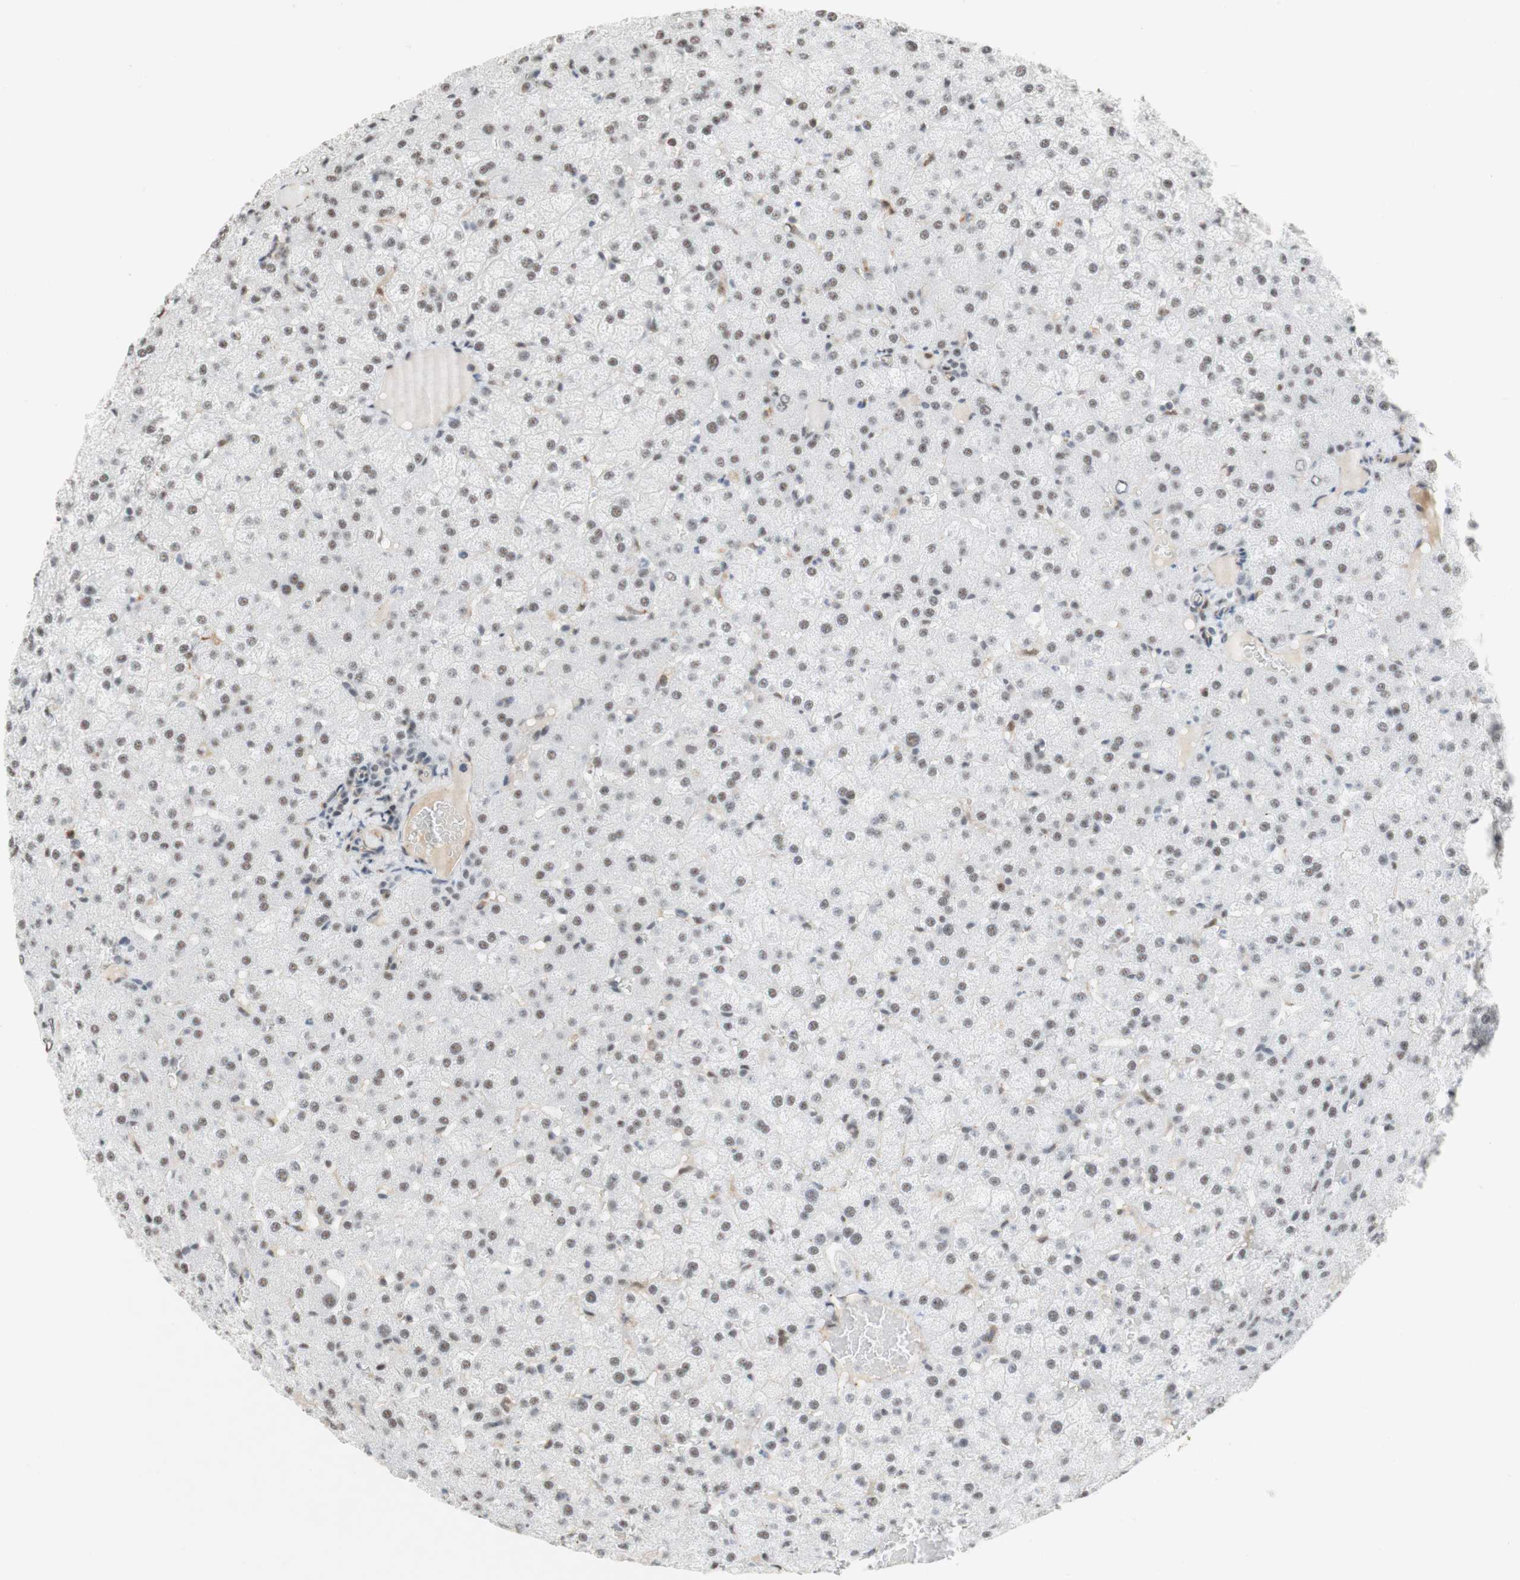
{"staining": {"intensity": "moderate", "quantity": ">75%", "location": "nuclear"}, "tissue": "liver", "cell_type": "Hepatocytes", "image_type": "normal", "snomed": [{"axis": "morphology", "description": "Normal tissue, NOS"}, {"axis": "topography", "description": "Liver"}], "caption": "Immunohistochemical staining of normal liver demonstrates moderate nuclear protein staining in approximately >75% of hepatocytes. (IHC, brightfield microscopy, high magnification).", "gene": "SAP18", "patient": {"sex": "female", "age": 32}}